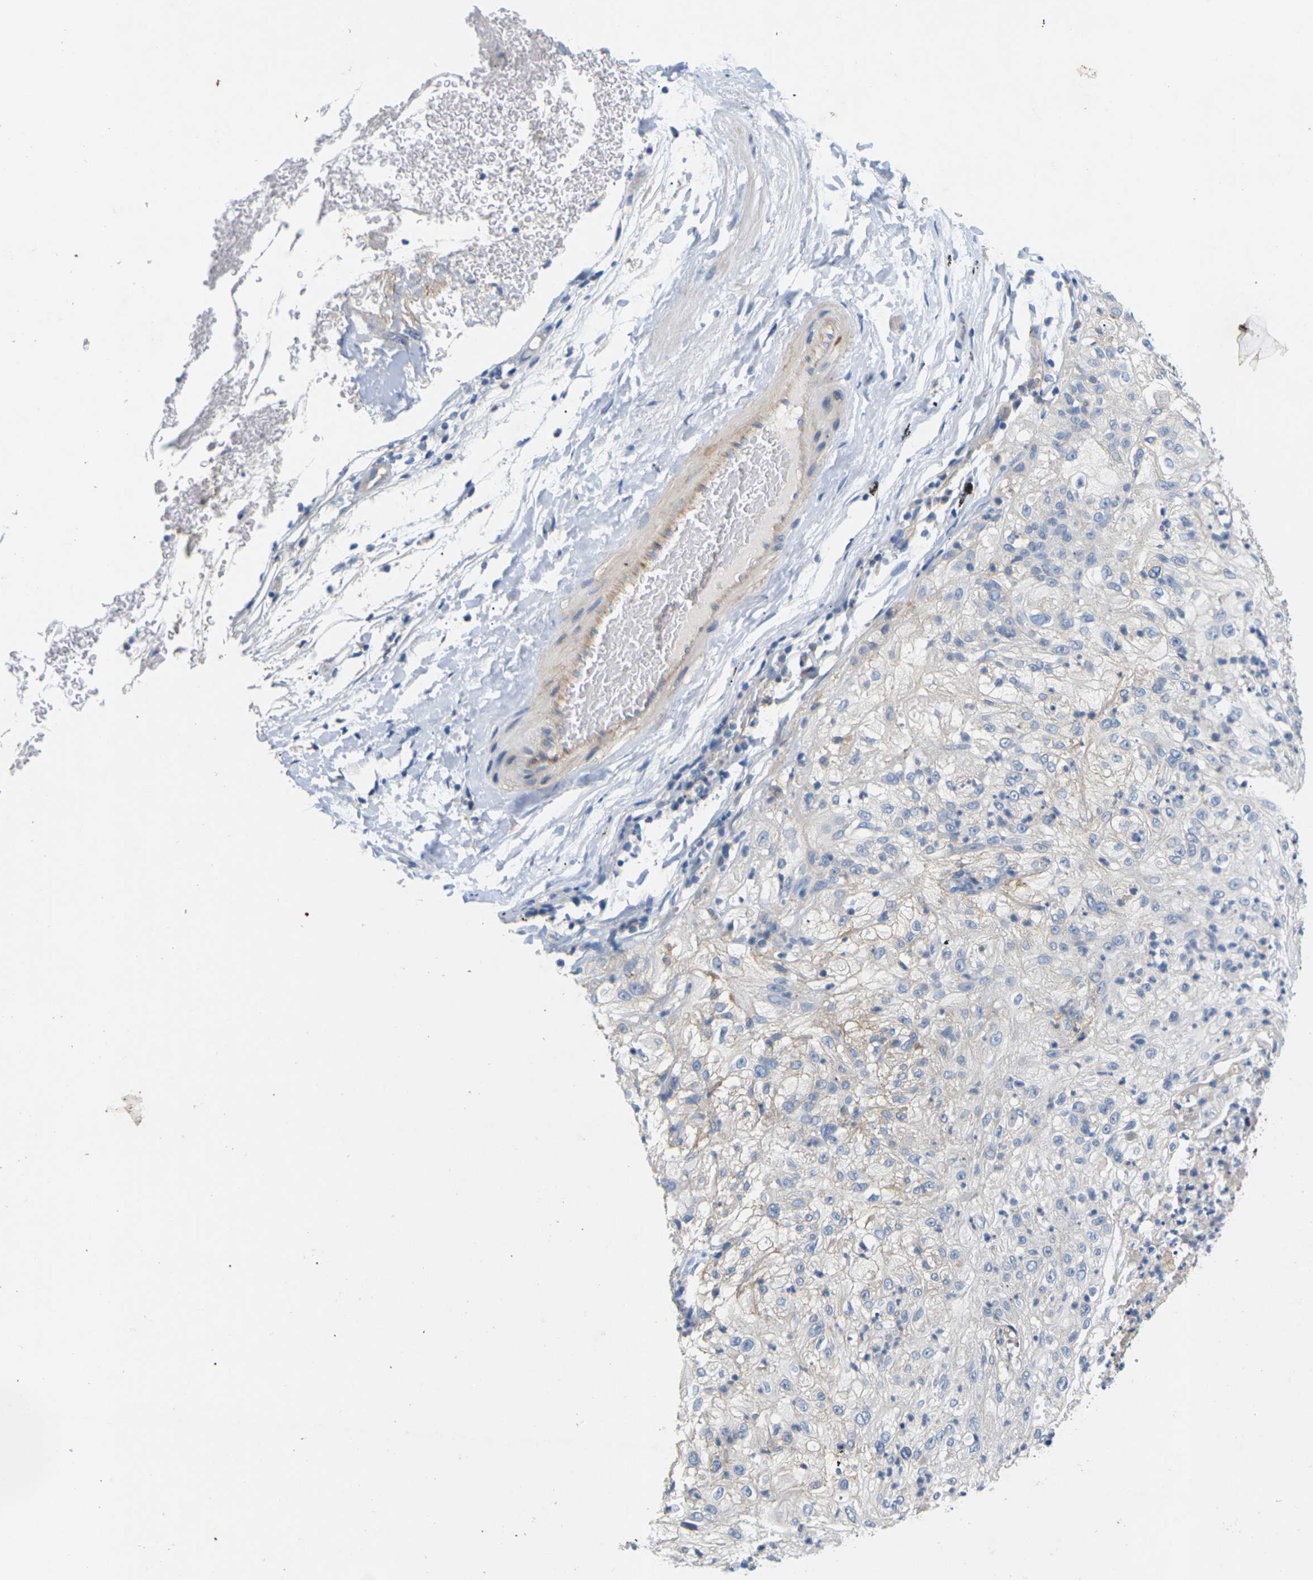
{"staining": {"intensity": "negative", "quantity": "none", "location": "none"}, "tissue": "lung cancer", "cell_type": "Tumor cells", "image_type": "cancer", "snomed": [{"axis": "morphology", "description": "Inflammation, NOS"}, {"axis": "morphology", "description": "Squamous cell carcinoma, NOS"}, {"axis": "topography", "description": "Lymph node"}, {"axis": "topography", "description": "Soft tissue"}, {"axis": "topography", "description": "Lung"}], "caption": "A high-resolution histopathology image shows immunohistochemistry (IHC) staining of lung cancer (squamous cell carcinoma), which shows no significant expression in tumor cells. (Brightfield microscopy of DAB immunohistochemistry at high magnification).", "gene": "ITGA5", "patient": {"sex": "male", "age": 66}}